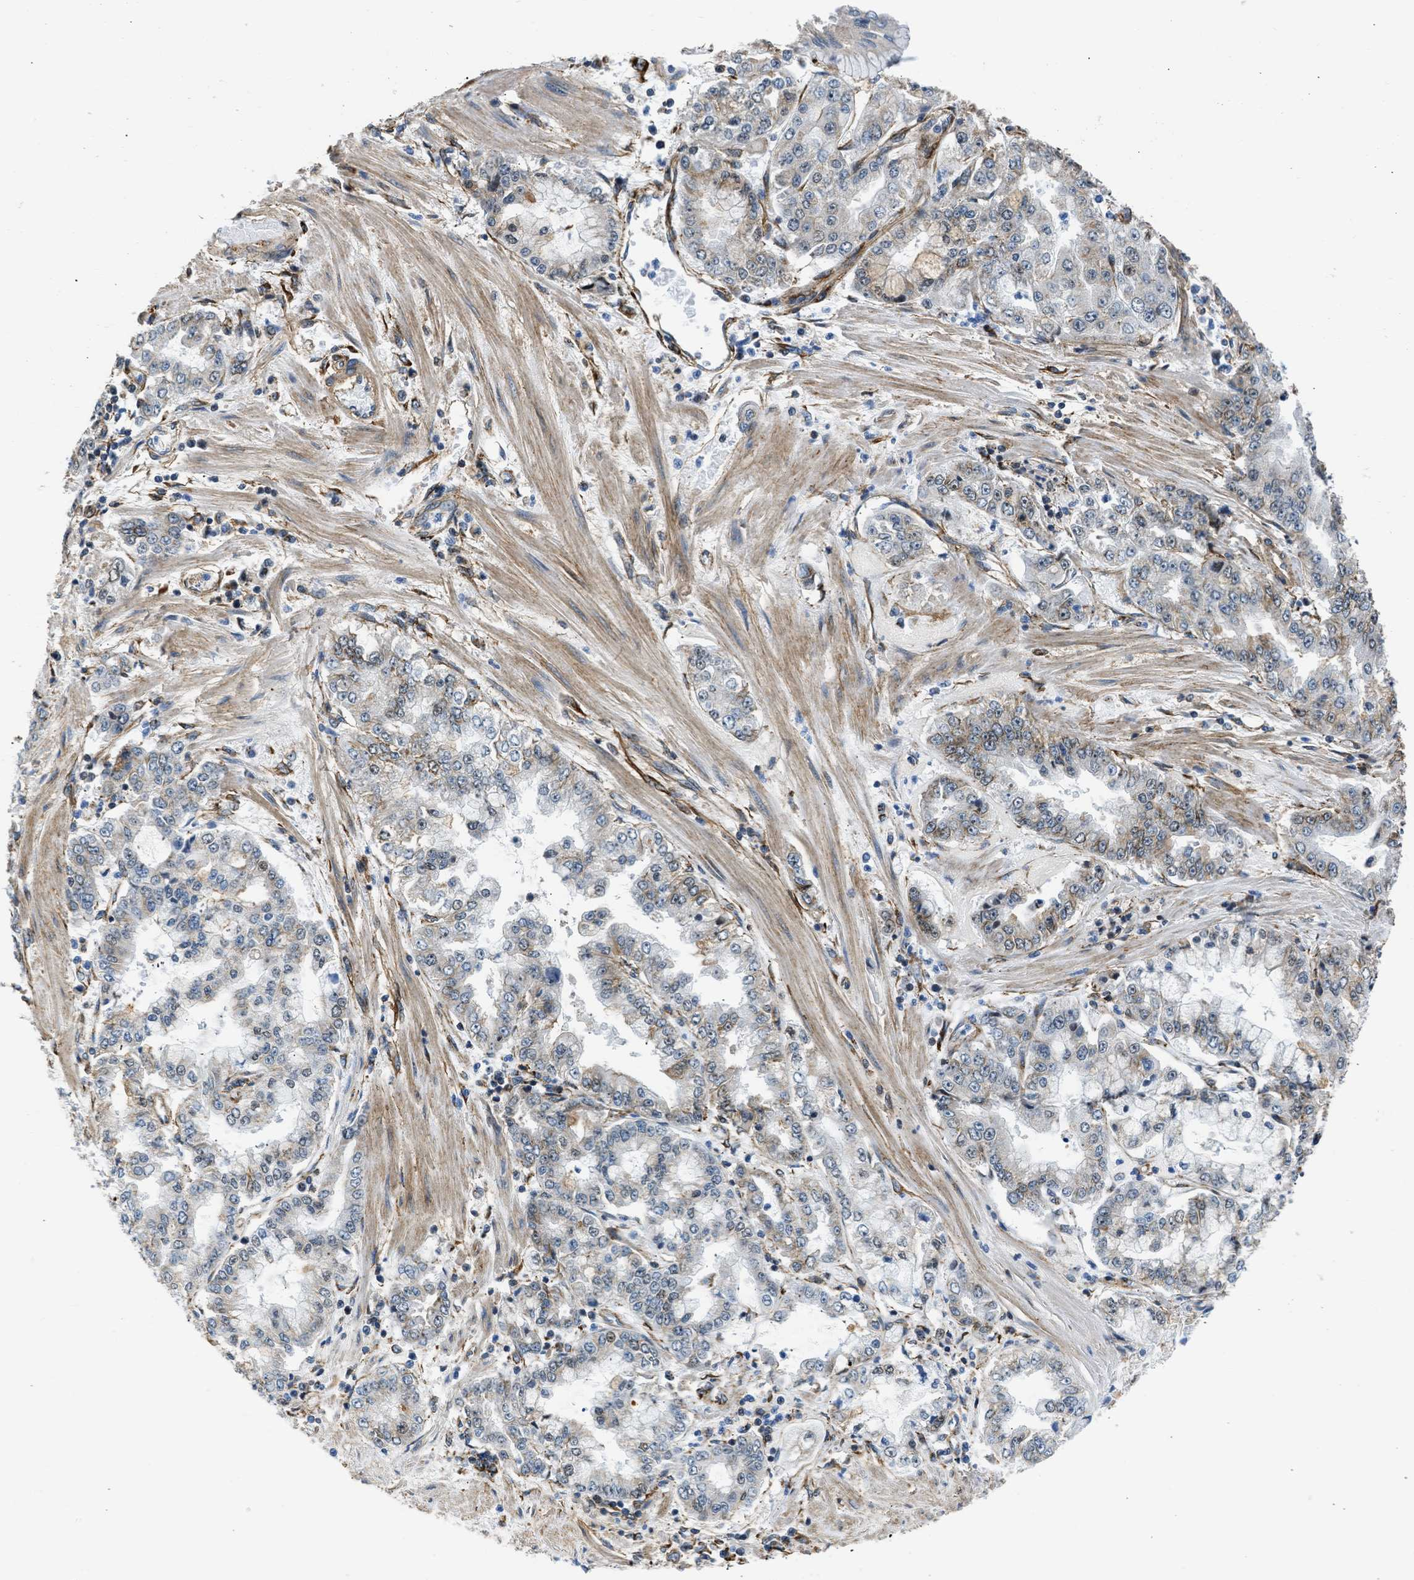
{"staining": {"intensity": "moderate", "quantity": "<25%", "location": "cytoplasmic/membranous"}, "tissue": "stomach cancer", "cell_type": "Tumor cells", "image_type": "cancer", "snomed": [{"axis": "morphology", "description": "Adenocarcinoma, NOS"}, {"axis": "topography", "description": "Stomach"}], "caption": "Protein expression by immunohistochemistry (IHC) shows moderate cytoplasmic/membranous expression in approximately <25% of tumor cells in stomach adenocarcinoma.", "gene": "SEPTIN2", "patient": {"sex": "male", "age": 76}}